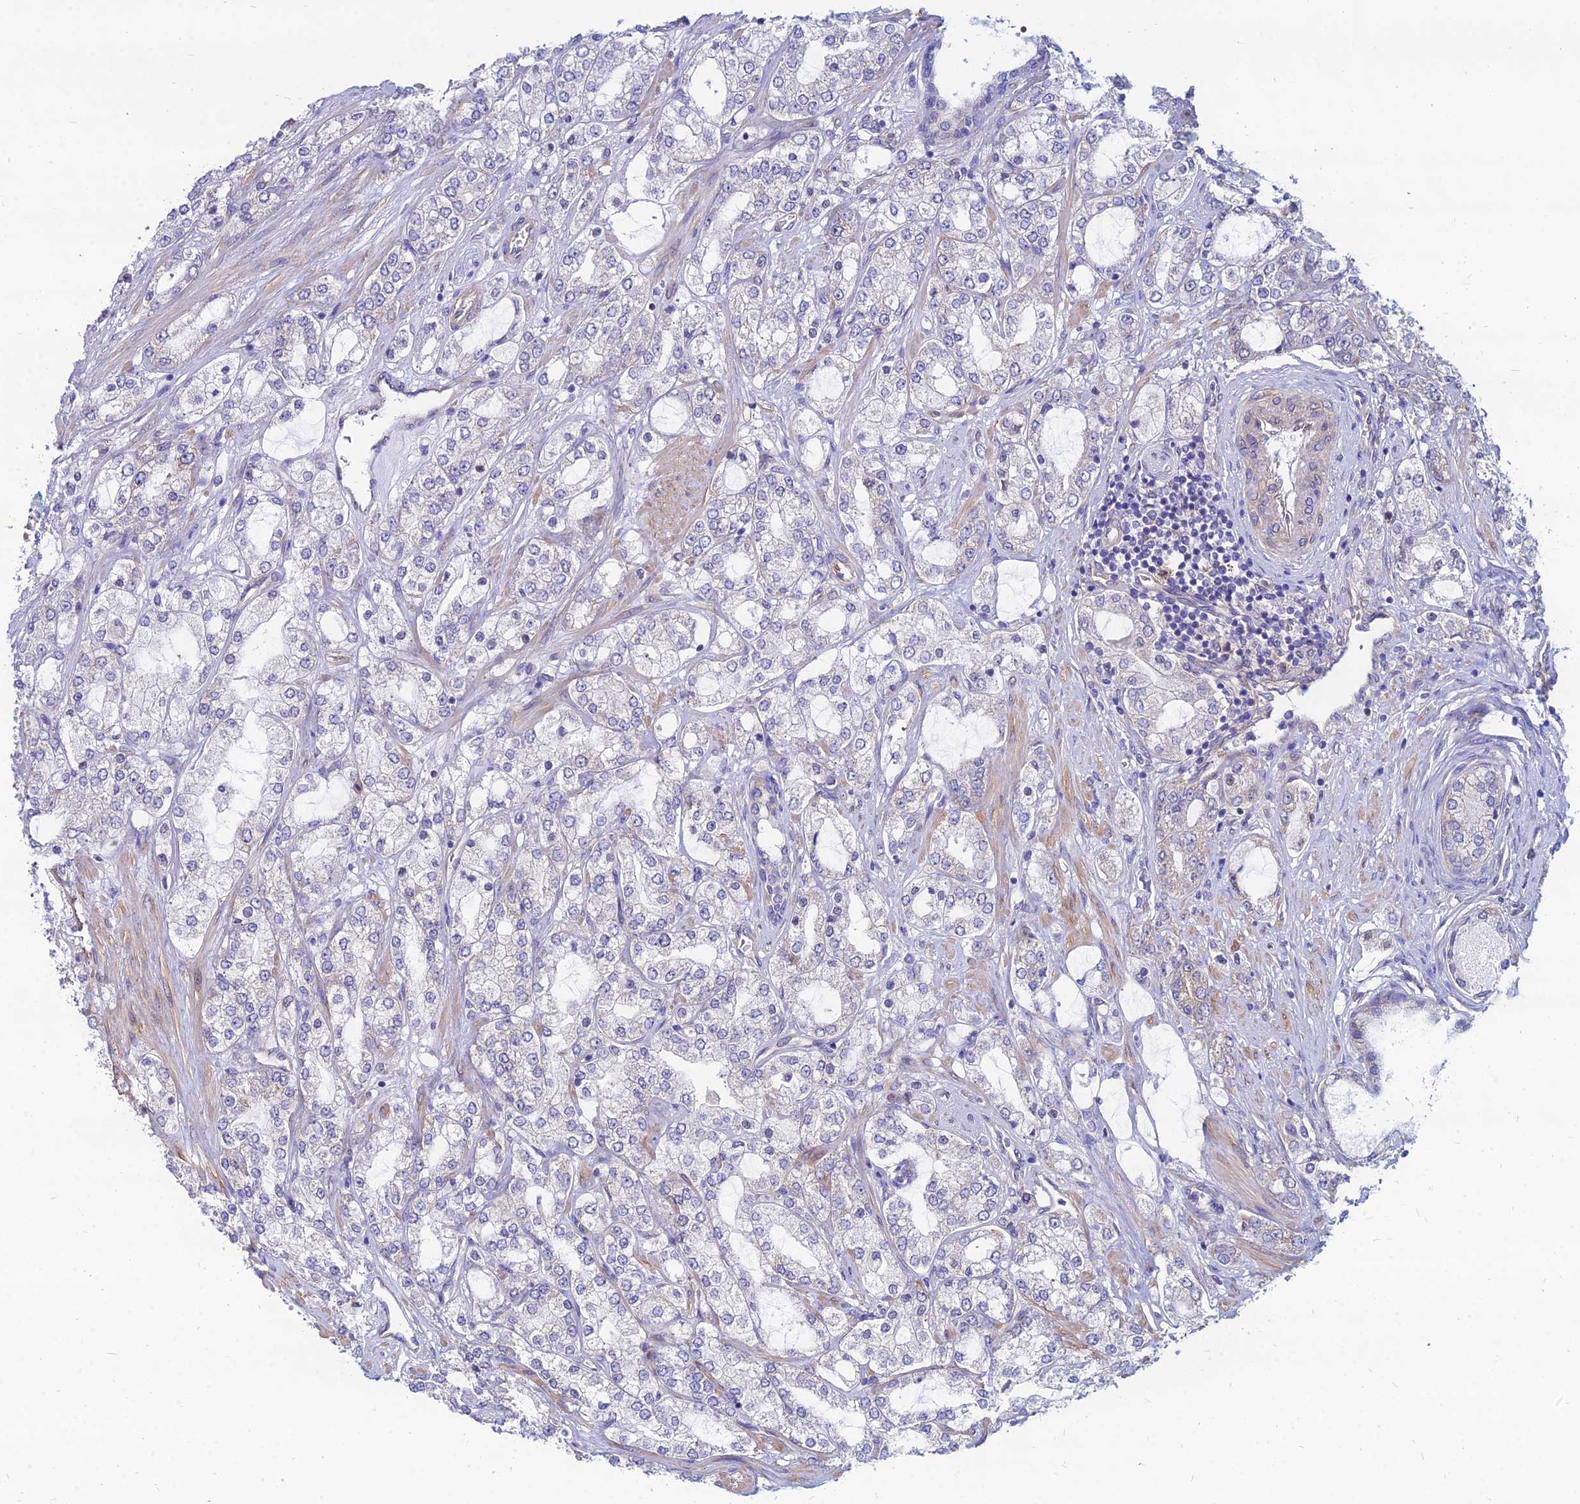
{"staining": {"intensity": "weak", "quantity": "<25%", "location": "cytoplasmic/membranous"}, "tissue": "prostate cancer", "cell_type": "Tumor cells", "image_type": "cancer", "snomed": [{"axis": "morphology", "description": "Adenocarcinoma, High grade"}, {"axis": "topography", "description": "Prostate"}], "caption": "Tumor cells show no significant protein positivity in prostate cancer (adenocarcinoma (high-grade)).", "gene": "TXLNA", "patient": {"sex": "male", "age": 64}}